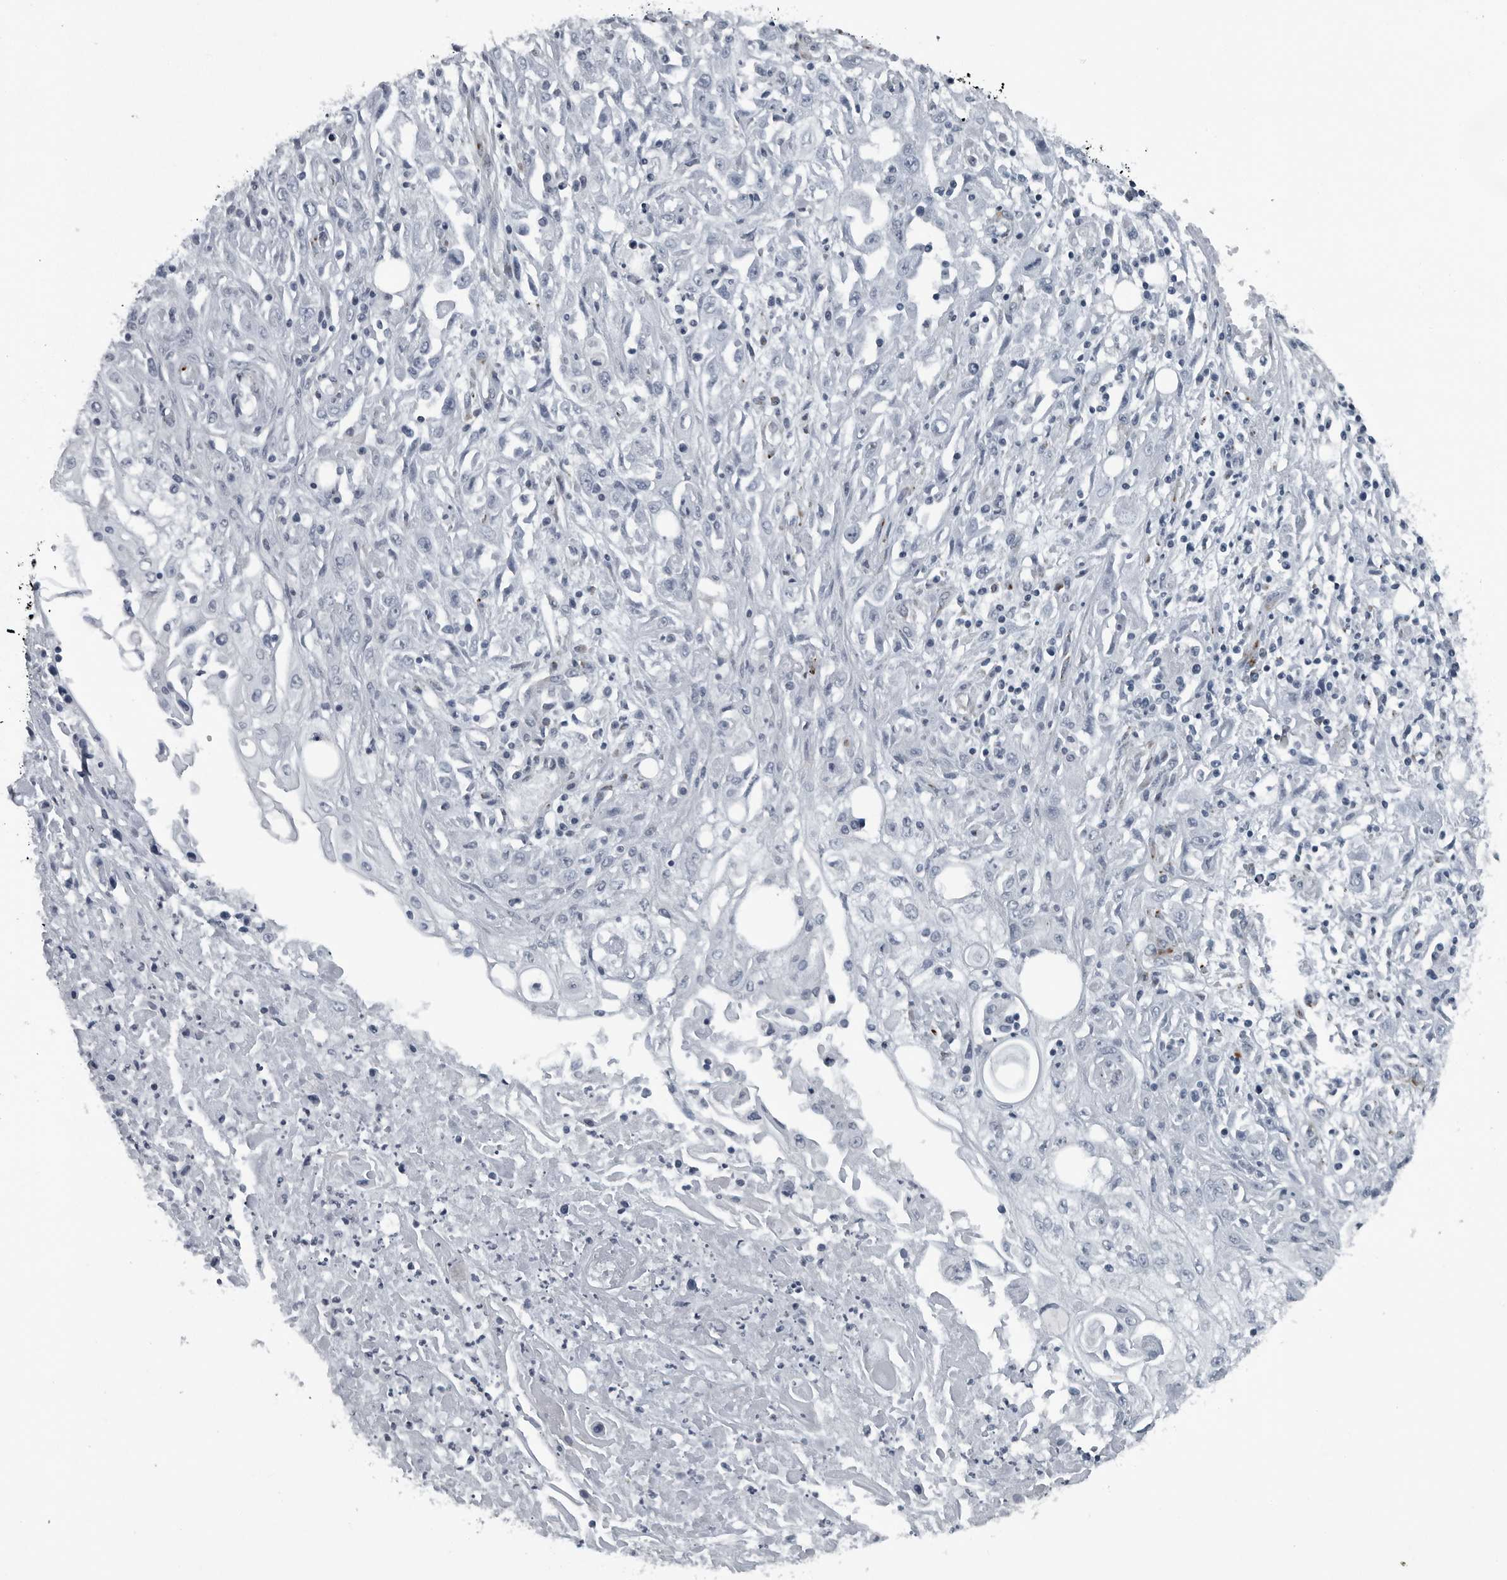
{"staining": {"intensity": "negative", "quantity": "none", "location": "none"}, "tissue": "skin cancer", "cell_type": "Tumor cells", "image_type": "cancer", "snomed": [{"axis": "morphology", "description": "Squamous cell carcinoma, NOS"}, {"axis": "morphology", "description": "Squamous cell carcinoma, metastatic, NOS"}, {"axis": "topography", "description": "Skin"}, {"axis": "topography", "description": "Lymph node"}], "caption": "Immunohistochemistry (IHC) histopathology image of neoplastic tissue: skin cancer (metastatic squamous cell carcinoma) stained with DAB (3,3'-diaminobenzidine) reveals no significant protein staining in tumor cells.", "gene": "DNAAF11", "patient": {"sex": "male", "age": 75}}